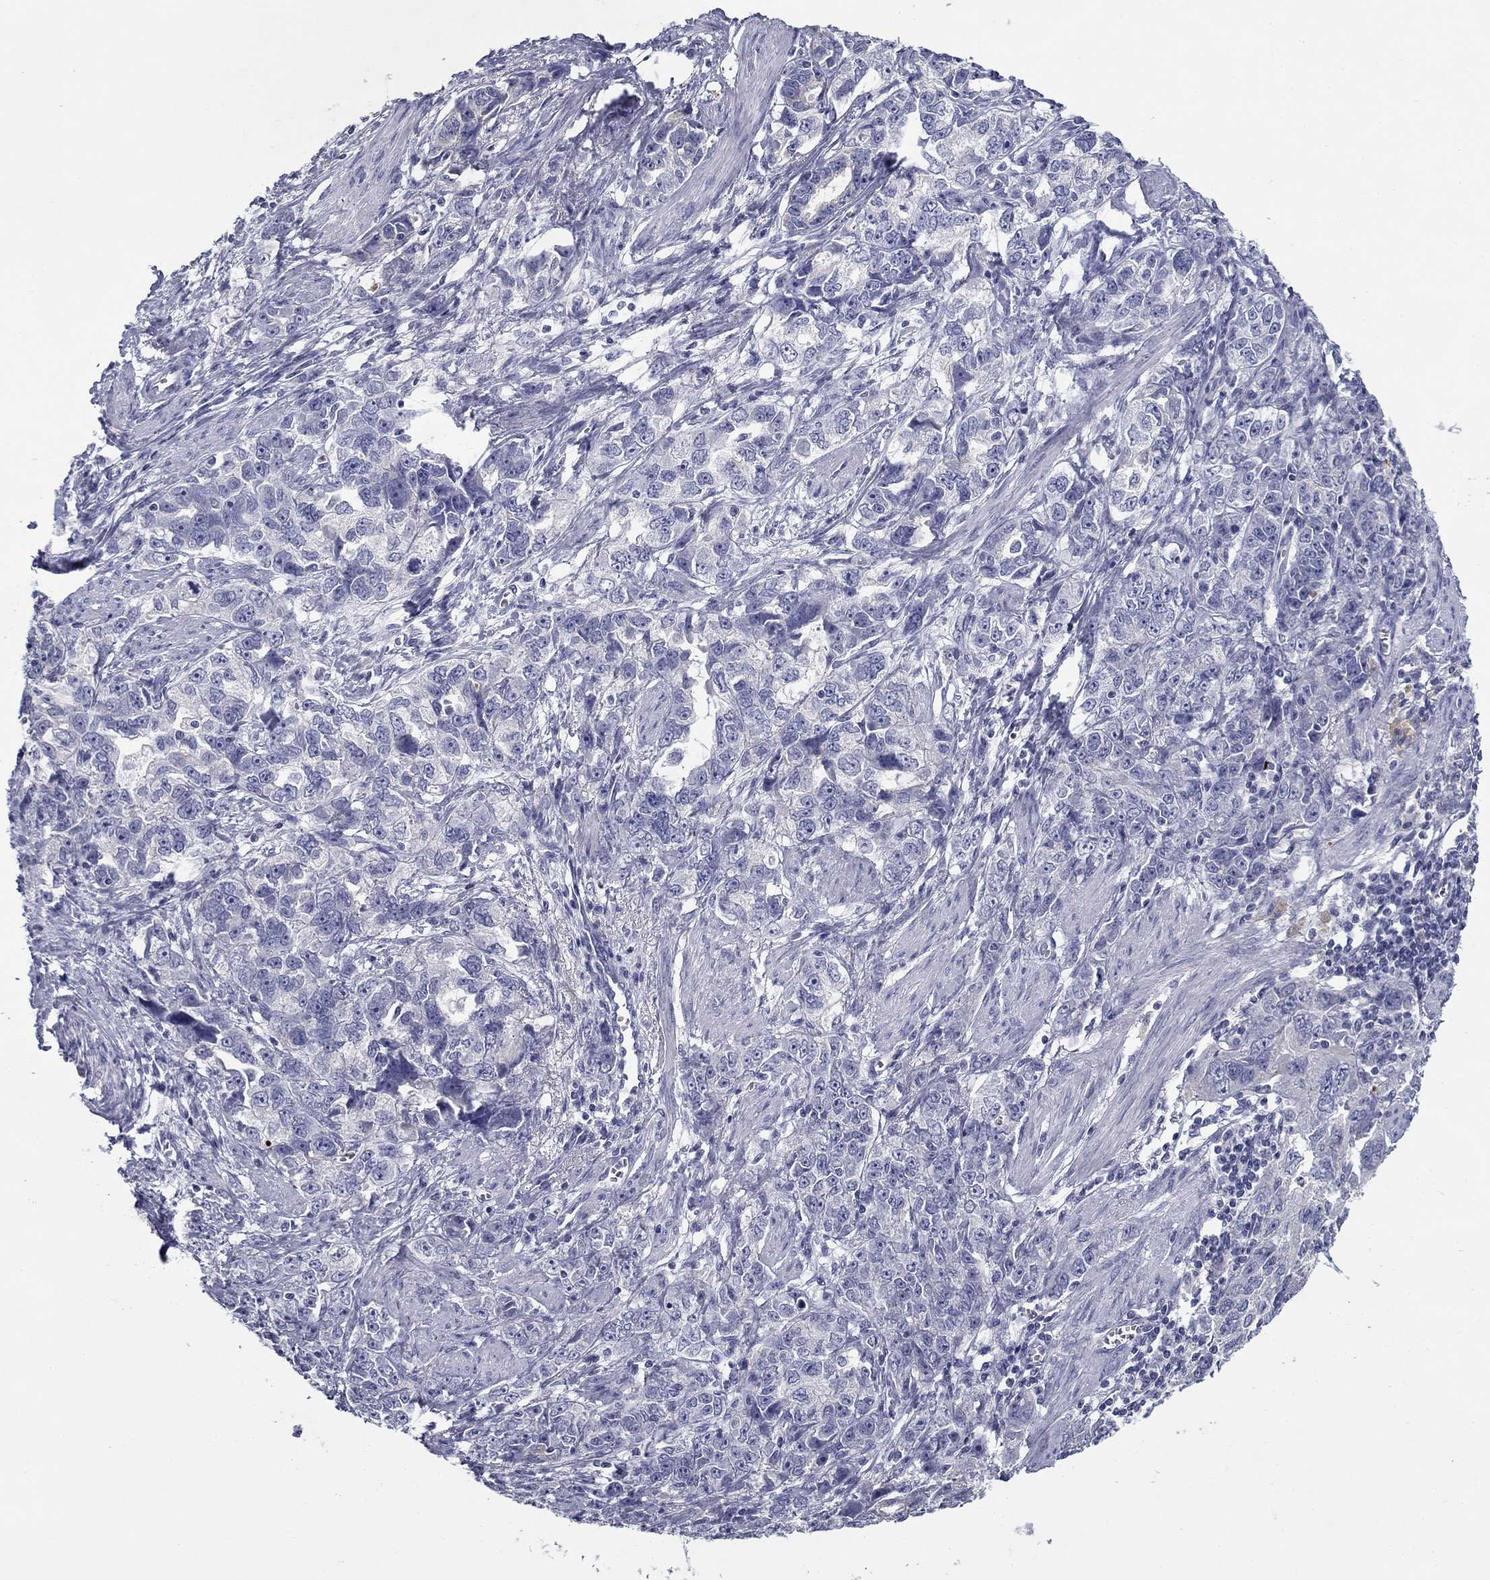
{"staining": {"intensity": "negative", "quantity": "none", "location": "none"}, "tissue": "ovarian cancer", "cell_type": "Tumor cells", "image_type": "cancer", "snomed": [{"axis": "morphology", "description": "Cystadenocarcinoma, serous, NOS"}, {"axis": "topography", "description": "Ovary"}], "caption": "Immunohistochemical staining of human ovarian cancer displays no significant expression in tumor cells.", "gene": "SPATA7", "patient": {"sex": "female", "age": 51}}